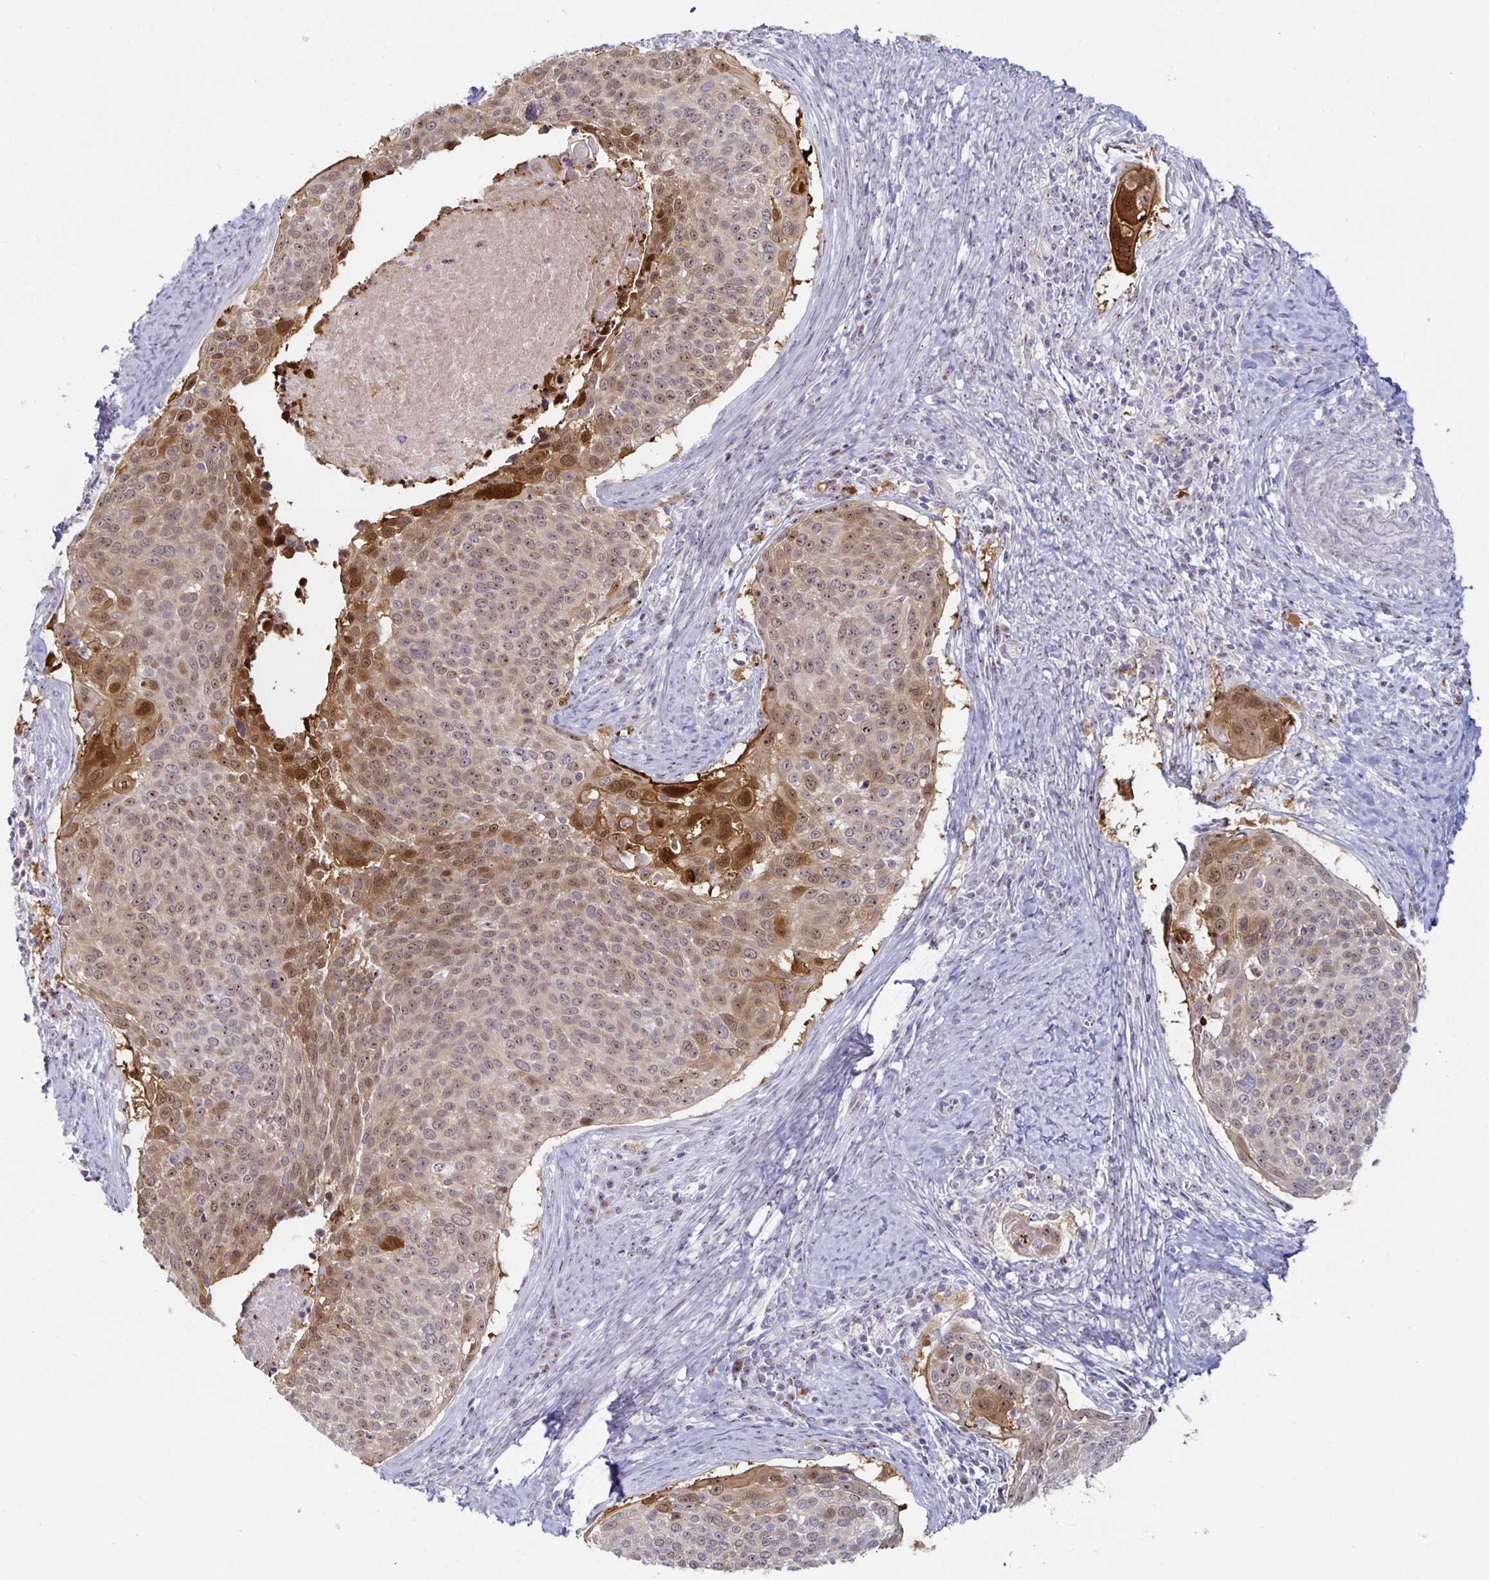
{"staining": {"intensity": "moderate", "quantity": ">75%", "location": "cytoplasmic/membranous,nuclear"}, "tissue": "cervical cancer", "cell_type": "Tumor cells", "image_type": "cancer", "snomed": [{"axis": "morphology", "description": "Squamous cell carcinoma, NOS"}, {"axis": "topography", "description": "Cervix"}], "caption": "Immunohistochemistry of cervical squamous cell carcinoma demonstrates medium levels of moderate cytoplasmic/membranous and nuclear expression in about >75% of tumor cells.", "gene": "NUP85", "patient": {"sex": "female", "age": 39}}